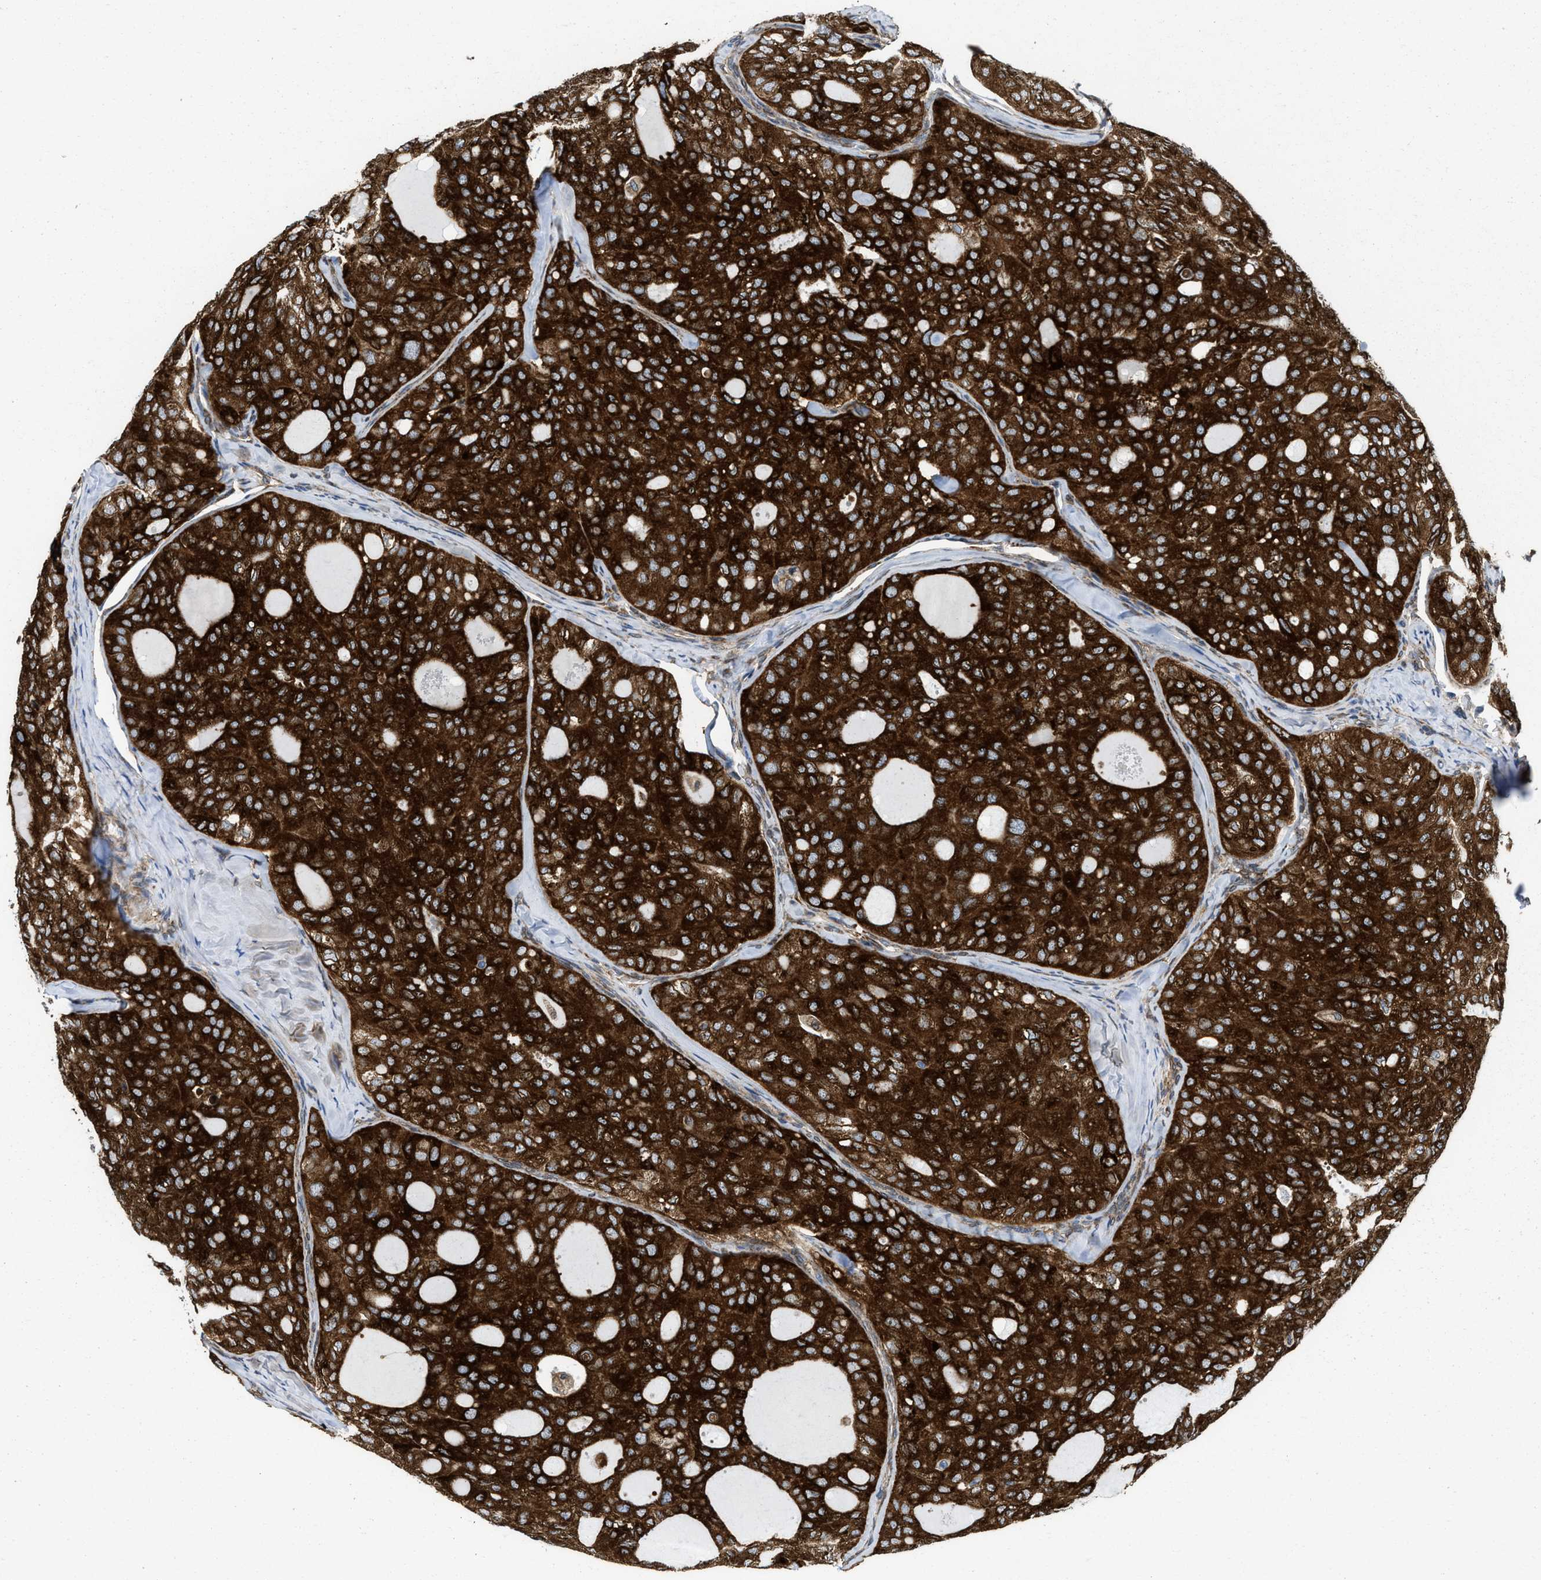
{"staining": {"intensity": "strong", "quantity": ">75%", "location": "cytoplasmic/membranous"}, "tissue": "thyroid cancer", "cell_type": "Tumor cells", "image_type": "cancer", "snomed": [{"axis": "morphology", "description": "Follicular adenoma carcinoma, NOS"}, {"axis": "topography", "description": "Thyroid gland"}], "caption": "IHC of thyroid cancer (follicular adenoma carcinoma) displays high levels of strong cytoplasmic/membranous expression in approximately >75% of tumor cells.", "gene": "ERLIN2", "patient": {"sex": "male", "age": 75}}